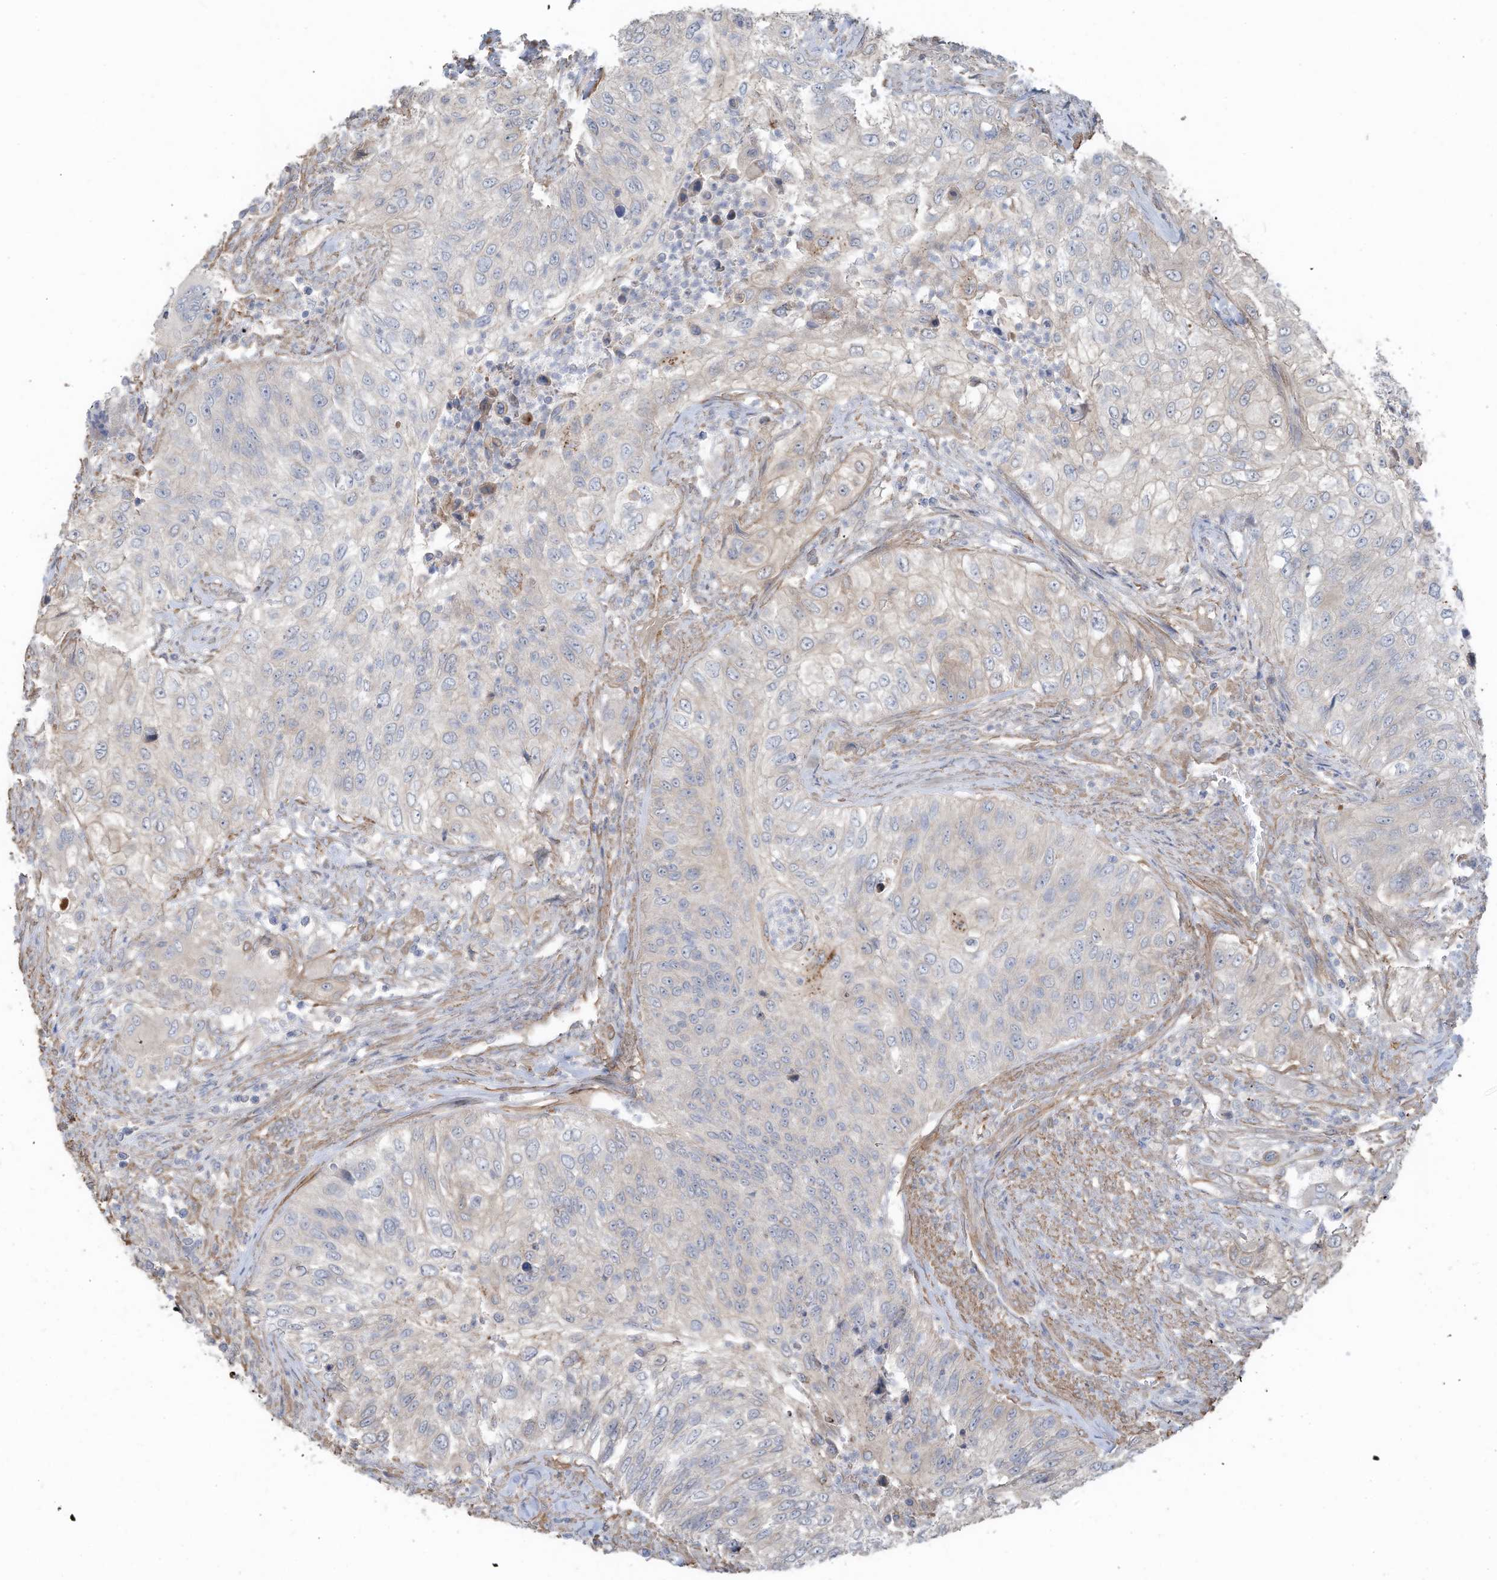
{"staining": {"intensity": "negative", "quantity": "none", "location": "none"}, "tissue": "urothelial cancer", "cell_type": "Tumor cells", "image_type": "cancer", "snomed": [{"axis": "morphology", "description": "Urothelial carcinoma, High grade"}, {"axis": "topography", "description": "Urinary bladder"}], "caption": "High power microscopy image of an immunohistochemistry (IHC) photomicrograph of urothelial carcinoma (high-grade), revealing no significant expression in tumor cells.", "gene": "SLC17A7", "patient": {"sex": "female", "age": 60}}